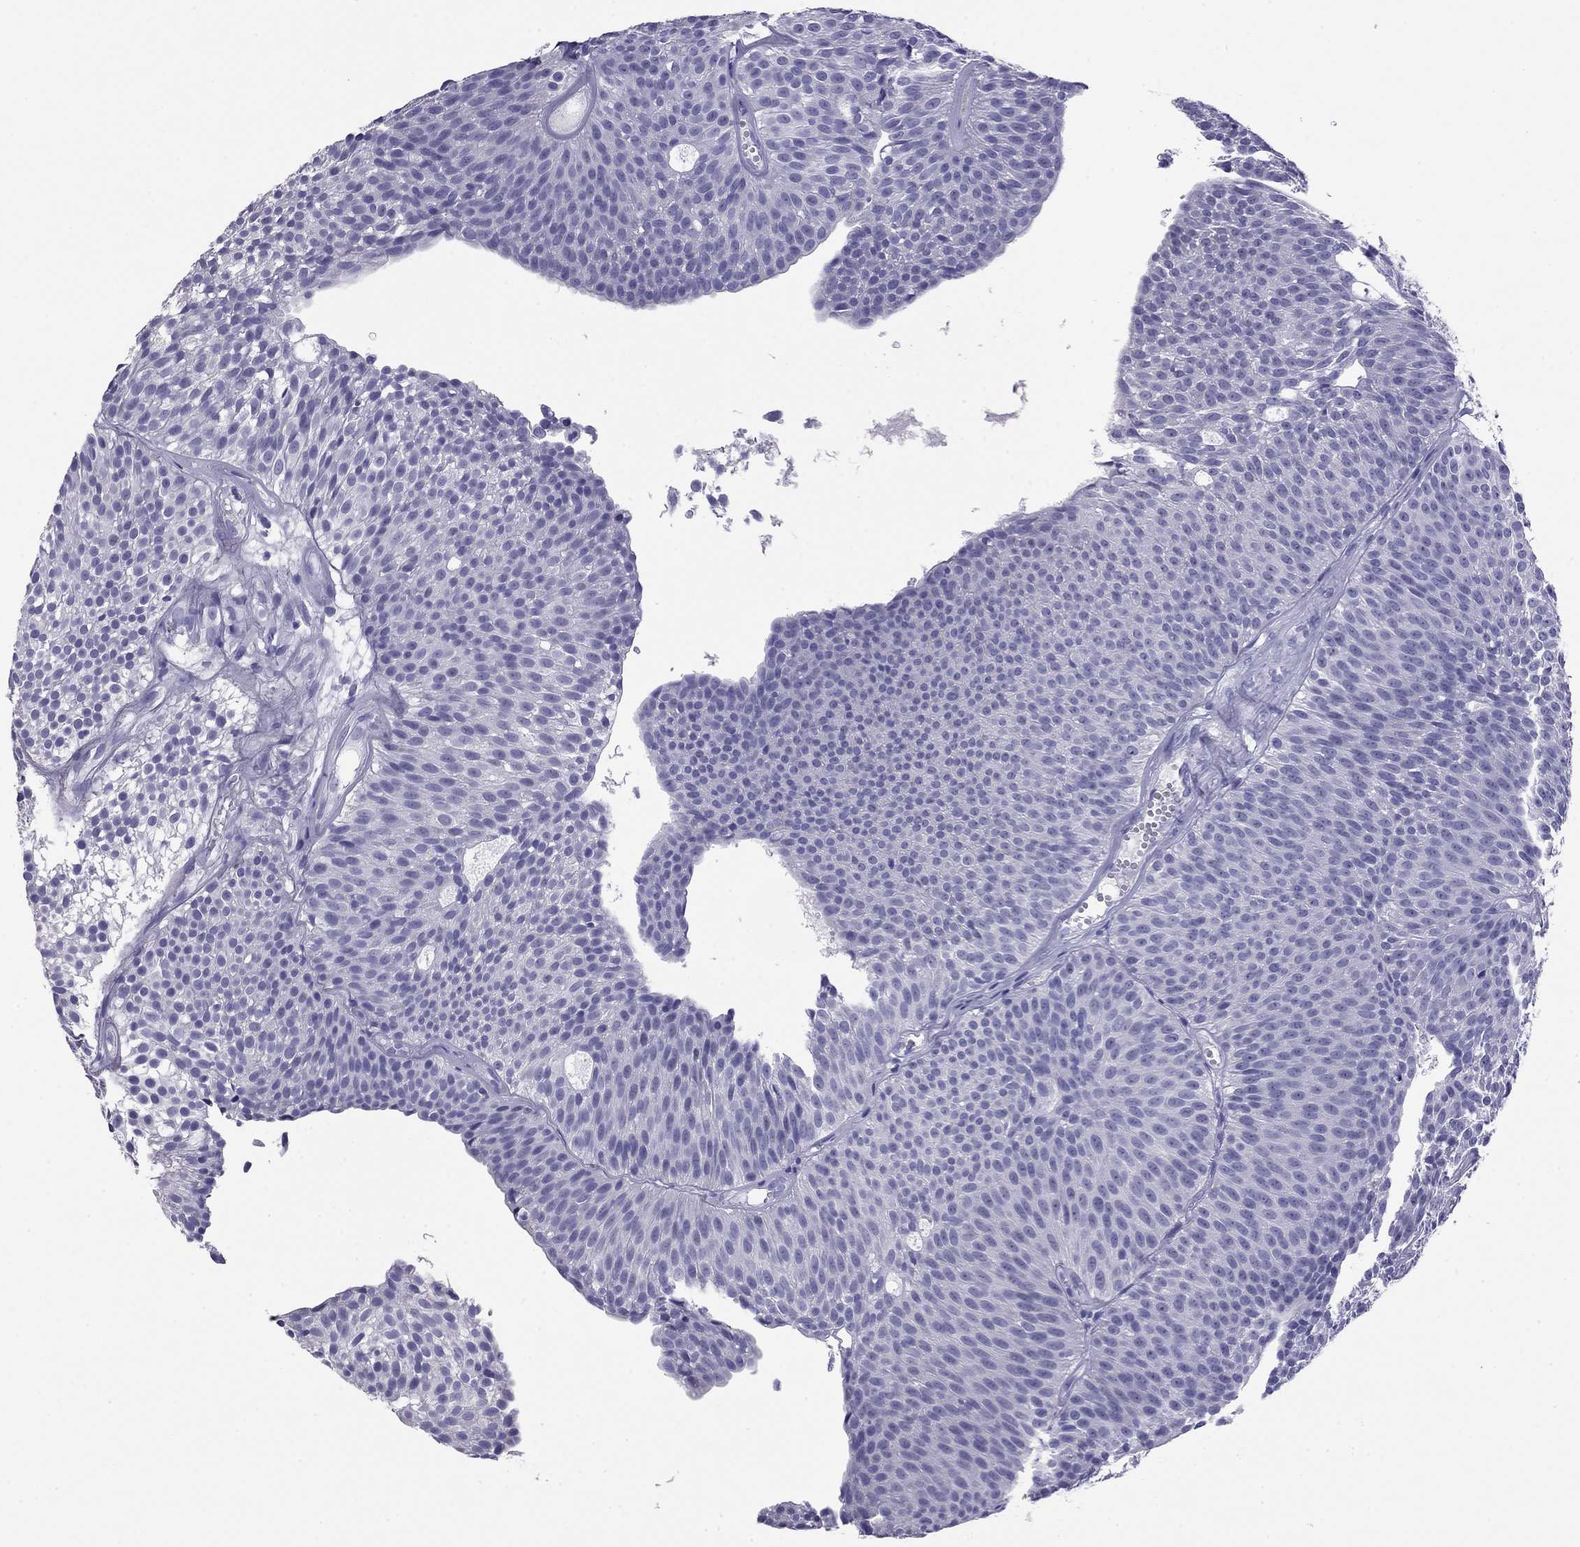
{"staining": {"intensity": "negative", "quantity": "none", "location": "none"}, "tissue": "urothelial cancer", "cell_type": "Tumor cells", "image_type": "cancer", "snomed": [{"axis": "morphology", "description": "Urothelial carcinoma, Low grade"}, {"axis": "topography", "description": "Urinary bladder"}], "caption": "Immunohistochemistry (IHC) photomicrograph of urothelial cancer stained for a protein (brown), which reveals no staining in tumor cells. (Stains: DAB (3,3'-diaminobenzidine) immunohistochemistry (IHC) with hematoxylin counter stain, Microscopy: brightfield microscopy at high magnification).", "gene": "ODF4", "patient": {"sex": "male", "age": 63}}